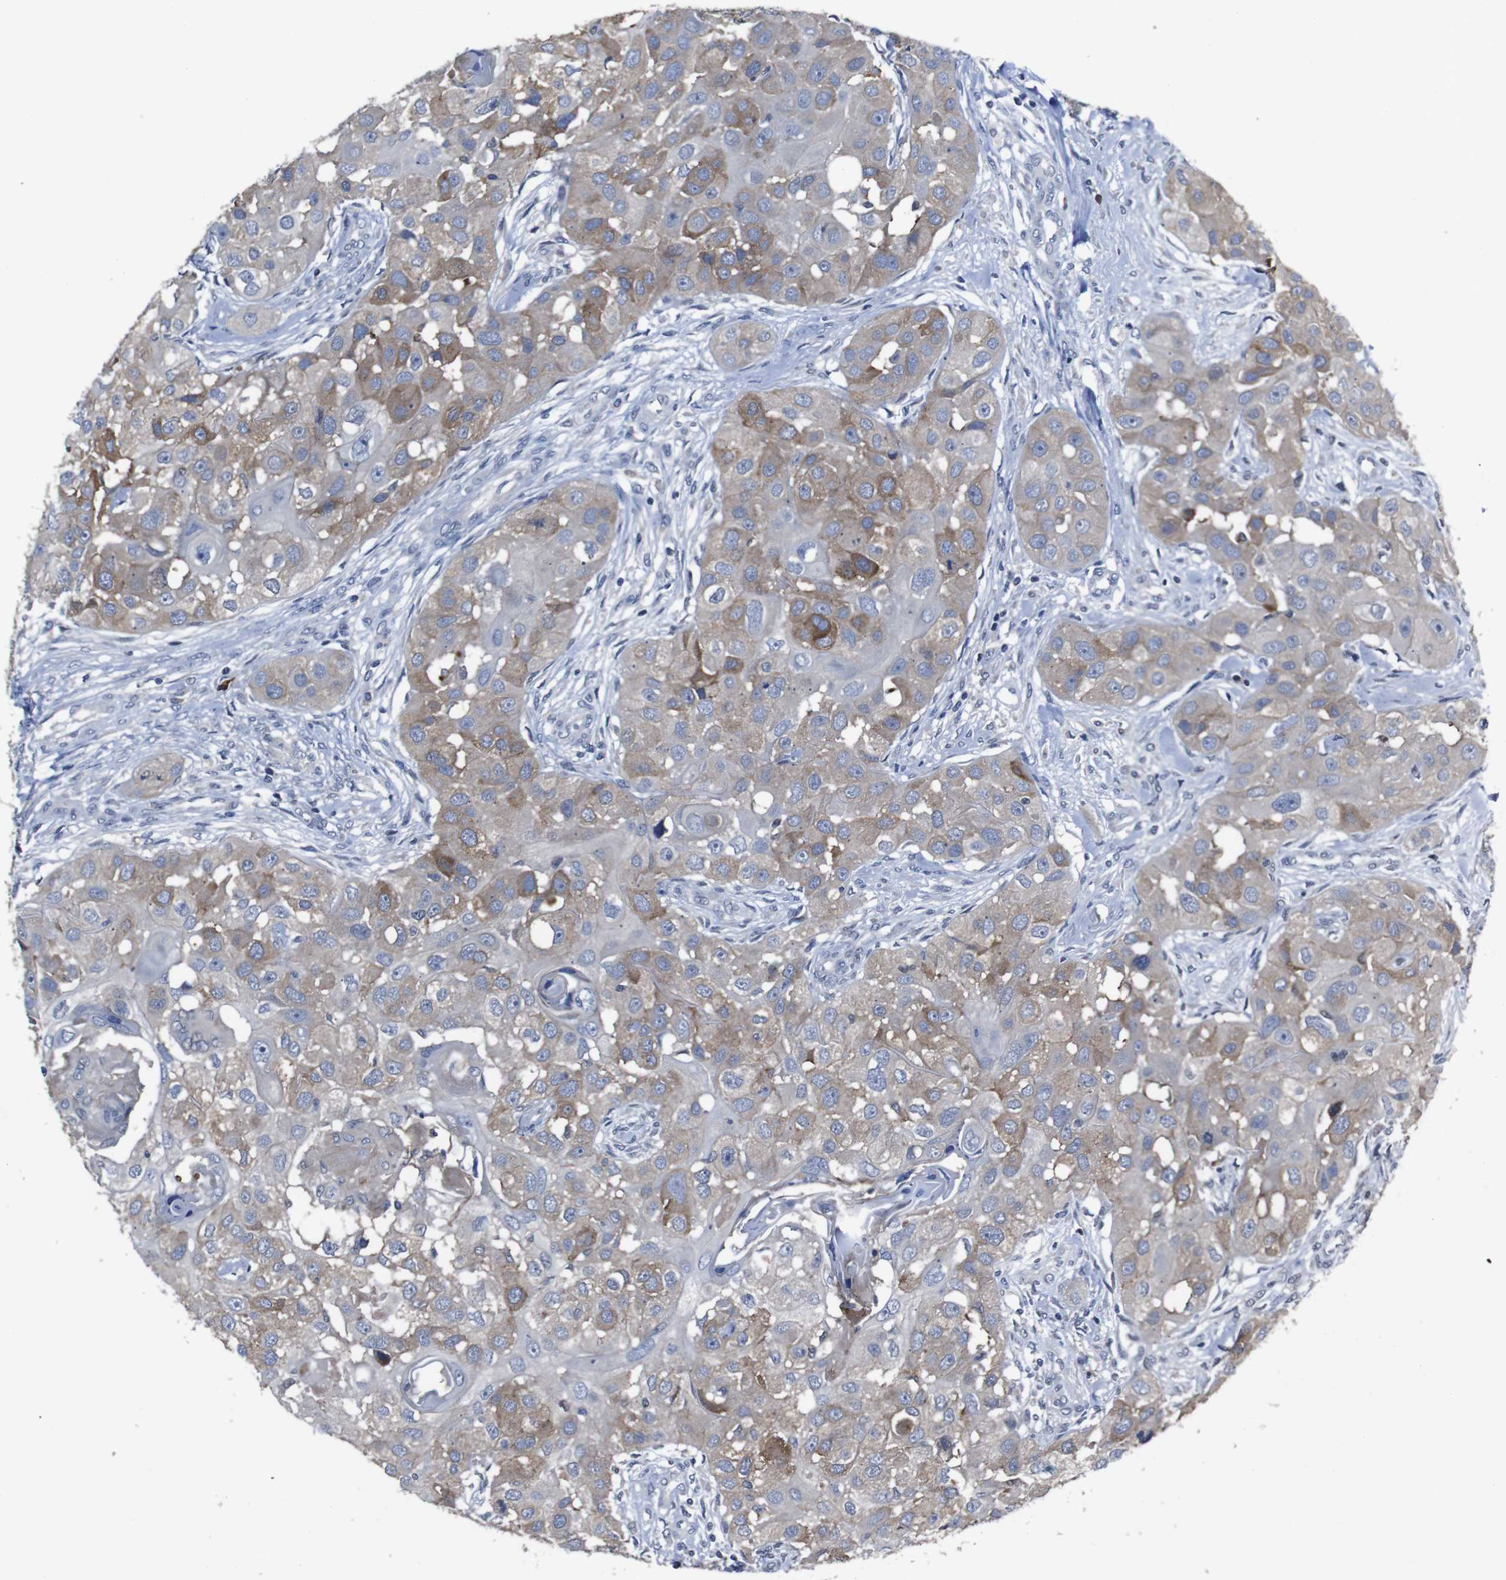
{"staining": {"intensity": "moderate", "quantity": ">75%", "location": "cytoplasmic/membranous"}, "tissue": "head and neck cancer", "cell_type": "Tumor cells", "image_type": "cancer", "snomed": [{"axis": "morphology", "description": "Normal tissue, NOS"}, {"axis": "morphology", "description": "Squamous cell carcinoma, NOS"}, {"axis": "topography", "description": "Skeletal muscle"}, {"axis": "topography", "description": "Head-Neck"}], "caption": "Human head and neck cancer stained with a protein marker shows moderate staining in tumor cells.", "gene": "SEMA4B", "patient": {"sex": "male", "age": 51}}